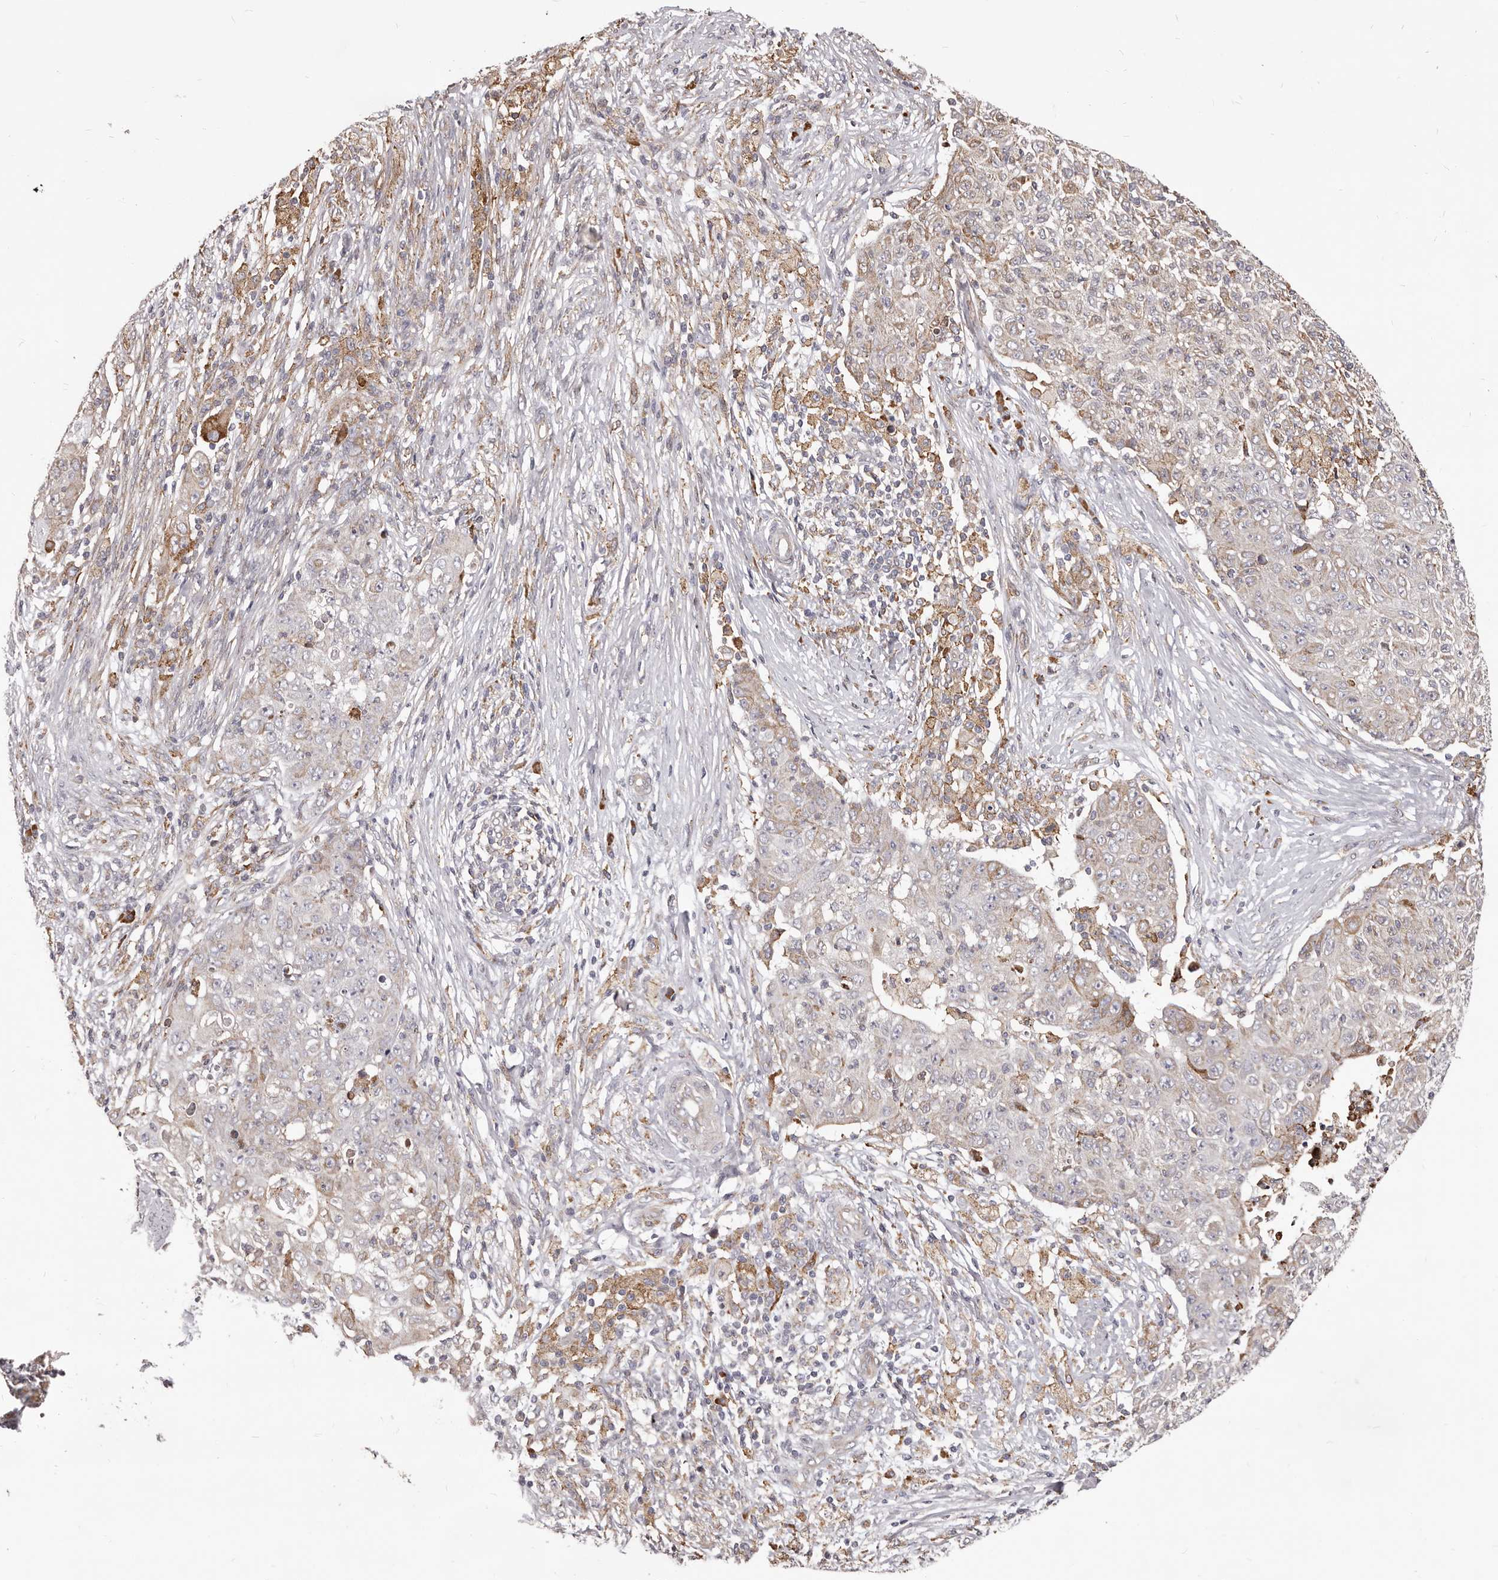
{"staining": {"intensity": "weak", "quantity": "<25%", "location": "cytoplasmic/membranous"}, "tissue": "ovarian cancer", "cell_type": "Tumor cells", "image_type": "cancer", "snomed": [{"axis": "morphology", "description": "Carcinoma, endometroid"}, {"axis": "topography", "description": "Ovary"}], "caption": "DAB (3,3'-diaminobenzidine) immunohistochemical staining of ovarian cancer (endometroid carcinoma) displays no significant expression in tumor cells.", "gene": "ALPK1", "patient": {"sex": "female", "age": 42}}